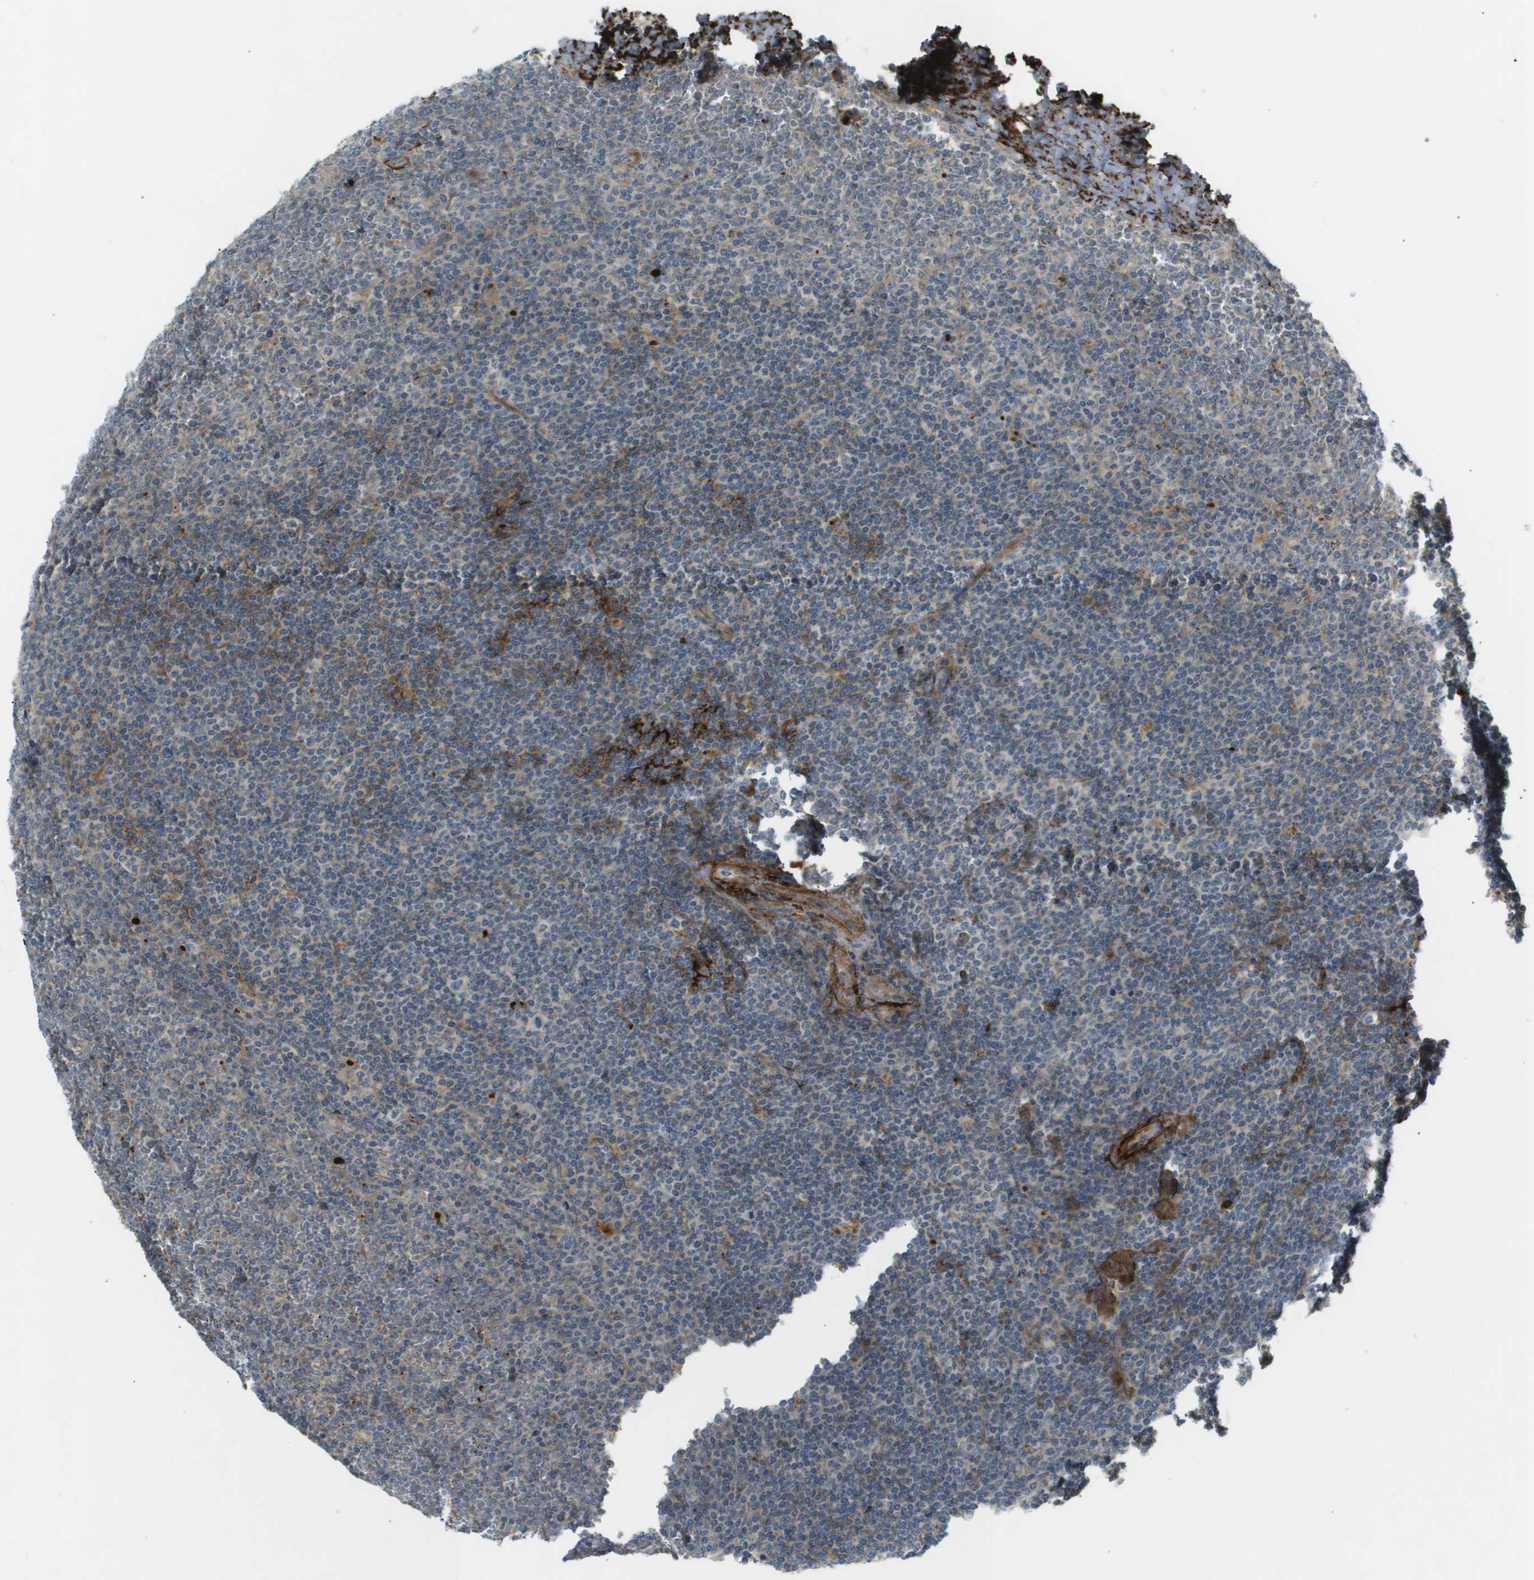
{"staining": {"intensity": "weak", "quantity": "<25%", "location": "cytoplasmic/membranous"}, "tissue": "lymphoma", "cell_type": "Tumor cells", "image_type": "cancer", "snomed": [{"axis": "morphology", "description": "Malignant lymphoma, non-Hodgkin's type, Low grade"}, {"axis": "topography", "description": "Spleen"}], "caption": "DAB (3,3'-diaminobenzidine) immunohistochemical staining of malignant lymphoma, non-Hodgkin's type (low-grade) reveals no significant positivity in tumor cells.", "gene": "VTN", "patient": {"sex": "female", "age": 19}}